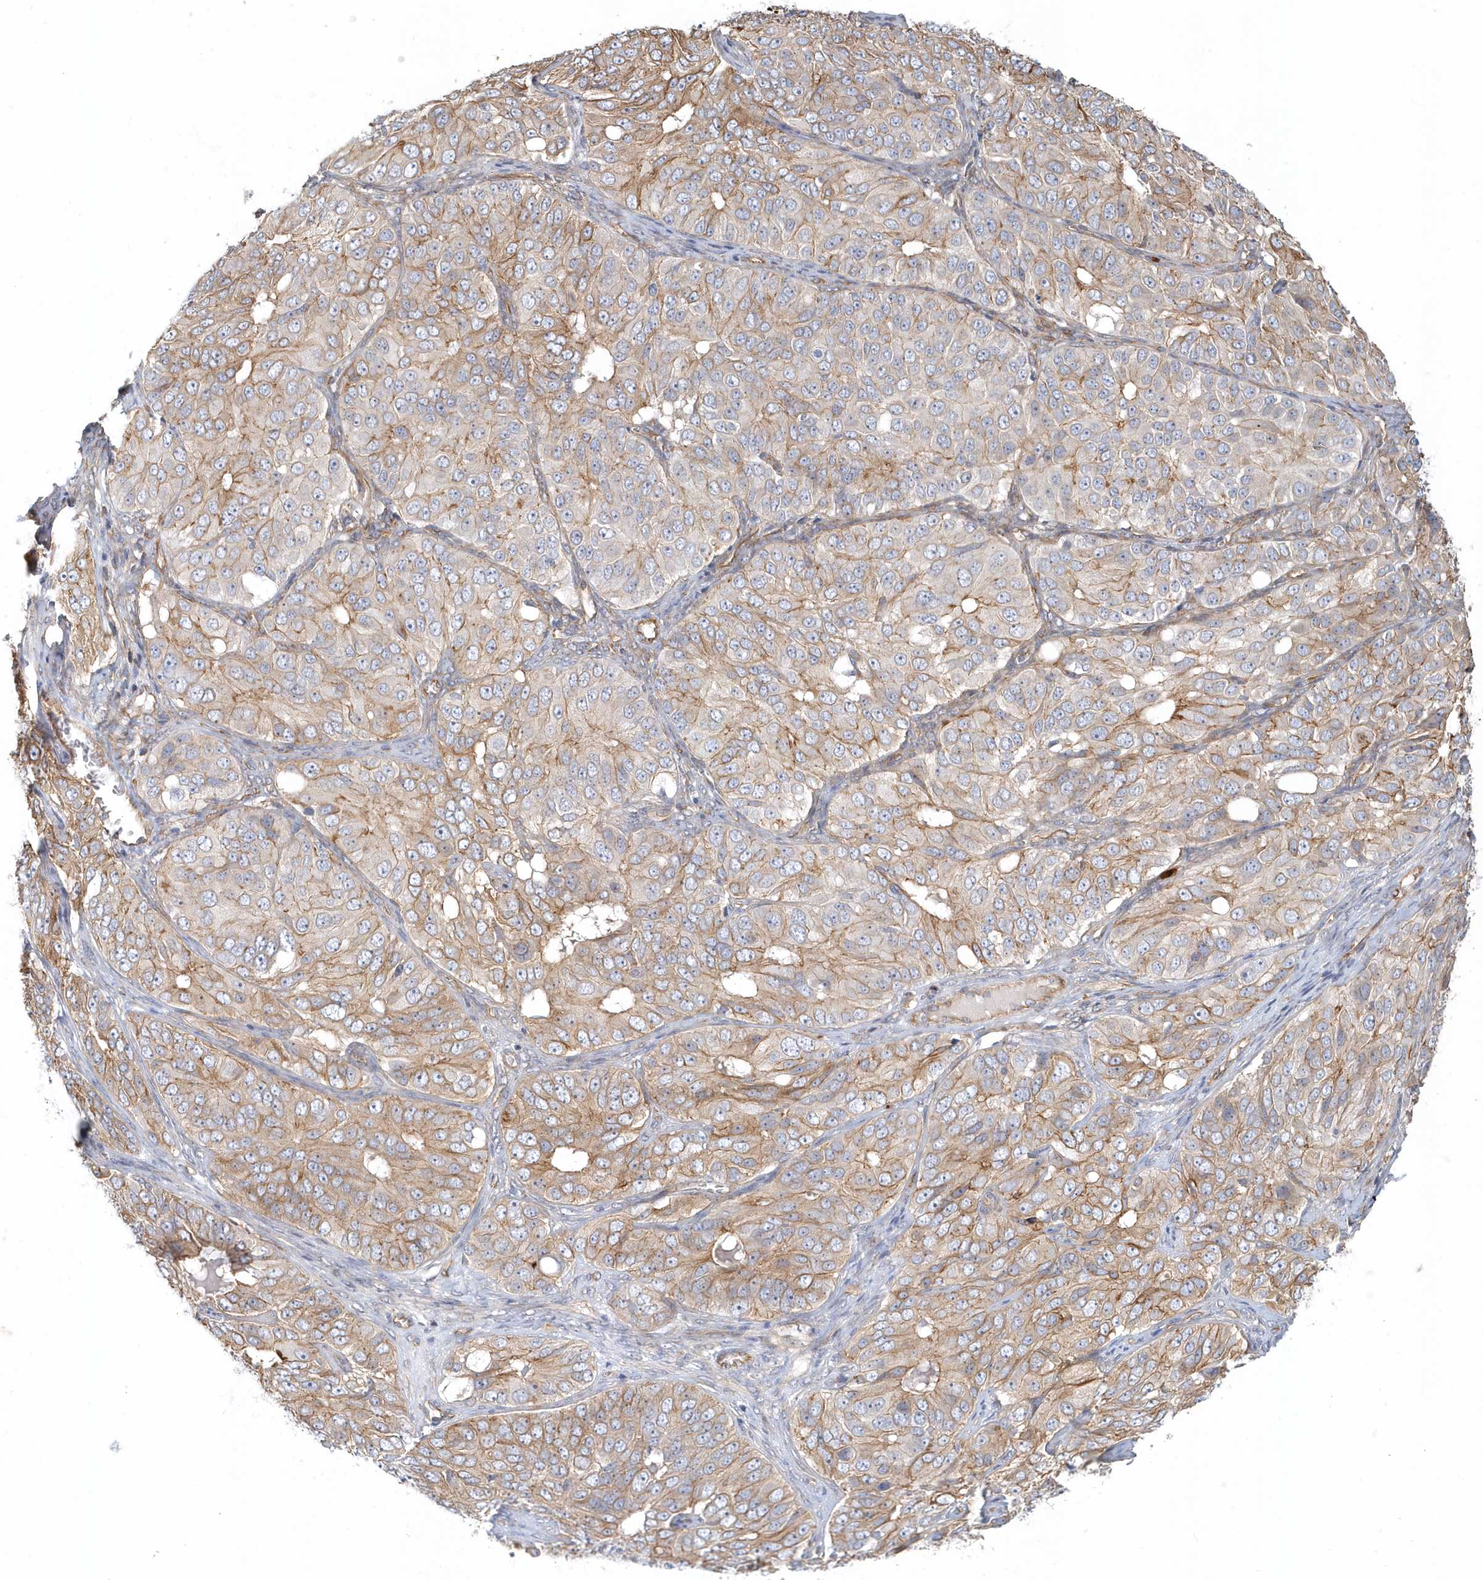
{"staining": {"intensity": "moderate", "quantity": ">75%", "location": "cytoplasmic/membranous"}, "tissue": "ovarian cancer", "cell_type": "Tumor cells", "image_type": "cancer", "snomed": [{"axis": "morphology", "description": "Carcinoma, endometroid"}, {"axis": "topography", "description": "Ovary"}], "caption": "Endometroid carcinoma (ovarian) stained with immunohistochemistry displays moderate cytoplasmic/membranous staining in about >75% of tumor cells.", "gene": "DNAH1", "patient": {"sex": "female", "age": 51}}